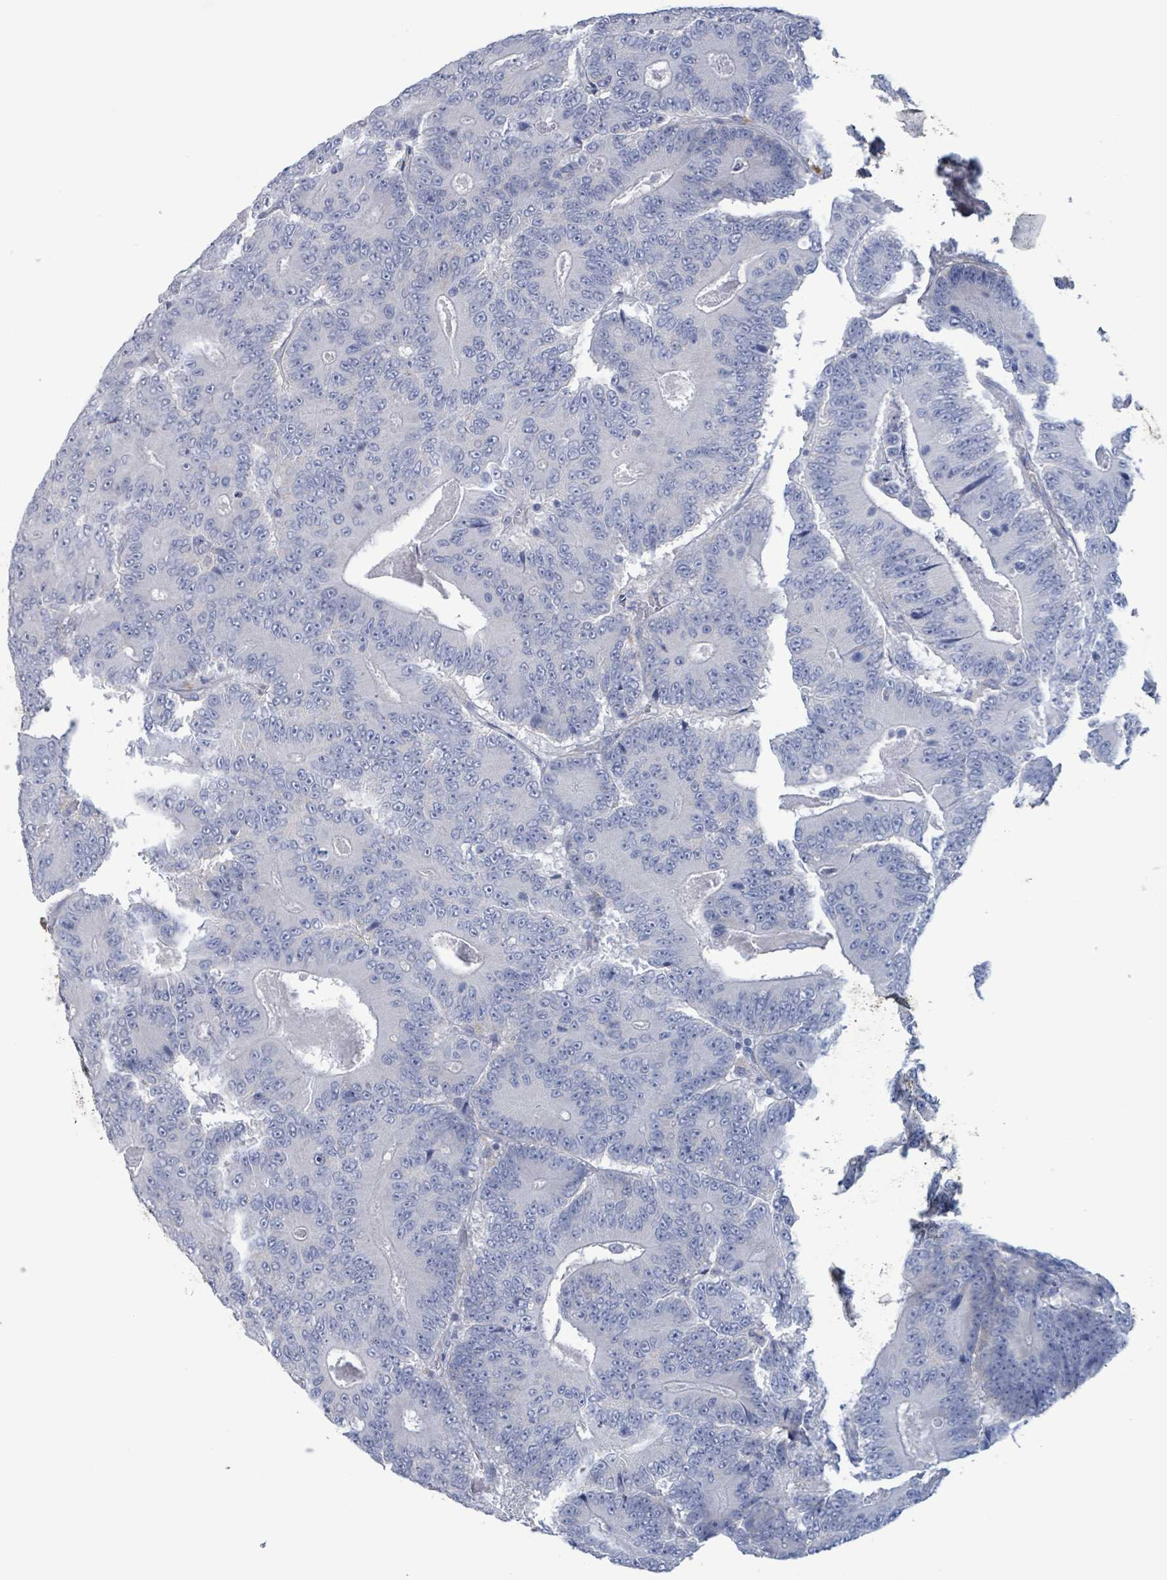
{"staining": {"intensity": "negative", "quantity": "none", "location": "none"}, "tissue": "colorectal cancer", "cell_type": "Tumor cells", "image_type": "cancer", "snomed": [{"axis": "morphology", "description": "Adenocarcinoma, NOS"}, {"axis": "topography", "description": "Colon"}], "caption": "This is an IHC histopathology image of human adenocarcinoma (colorectal). There is no positivity in tumor cells.", "gene": "PKLR", "patient": {"sex": "male", "age": 83}}